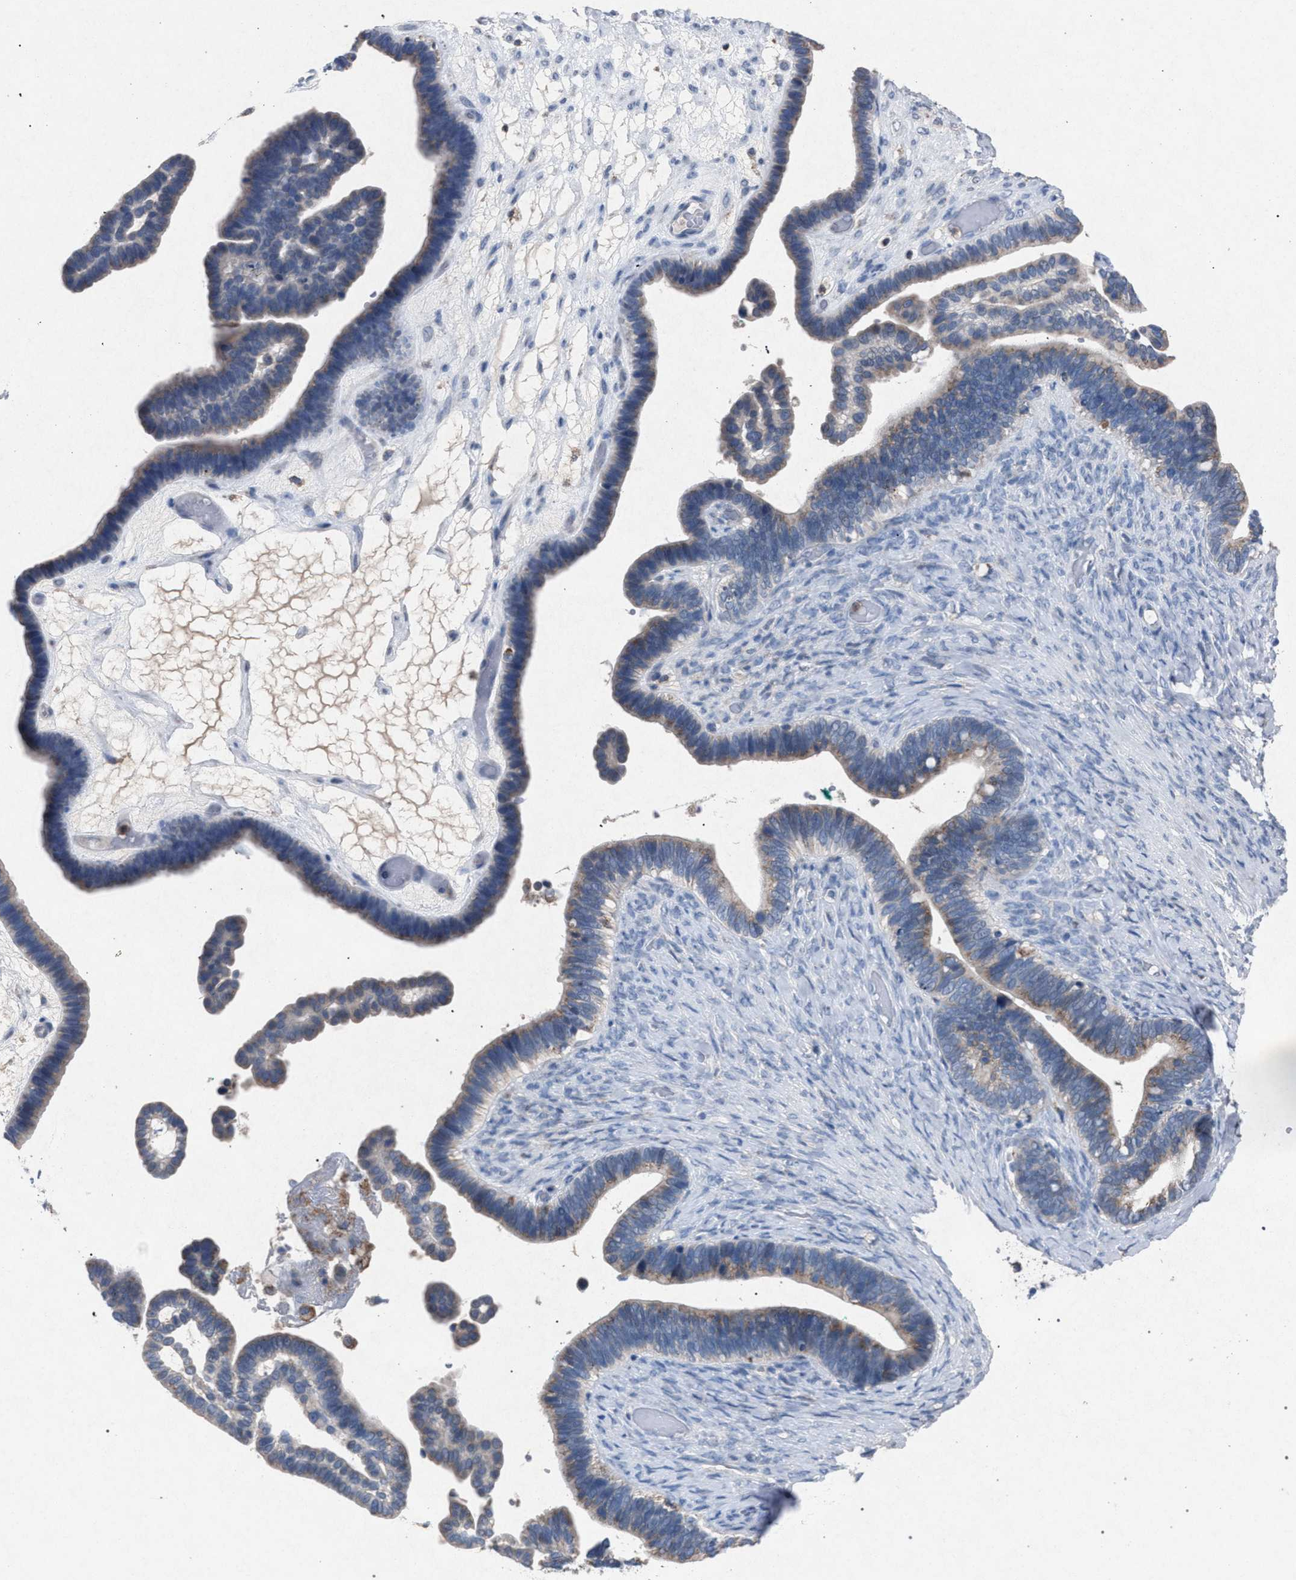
{"staining": {"intensity": "weak", "quantity": "<25%", "location": "cytoplasmic/membranous"}, "tissue": "ovarian cancer", "cell_type": "Tumor cells", "image_type": "cancer", "snomed": [{"axis": "morphology", "description": "Cystadenocarcinoma, serous, NOS"}, {"axis": "topography", "description": "Ovary"}], "caption": "Photomicrograph shows no protein staining in tumor cells of serous cystadenocarcinoma (ovarian) tissue.", "gene": "HSD17B4", "patient": {"sex": "female", "age": 56}}